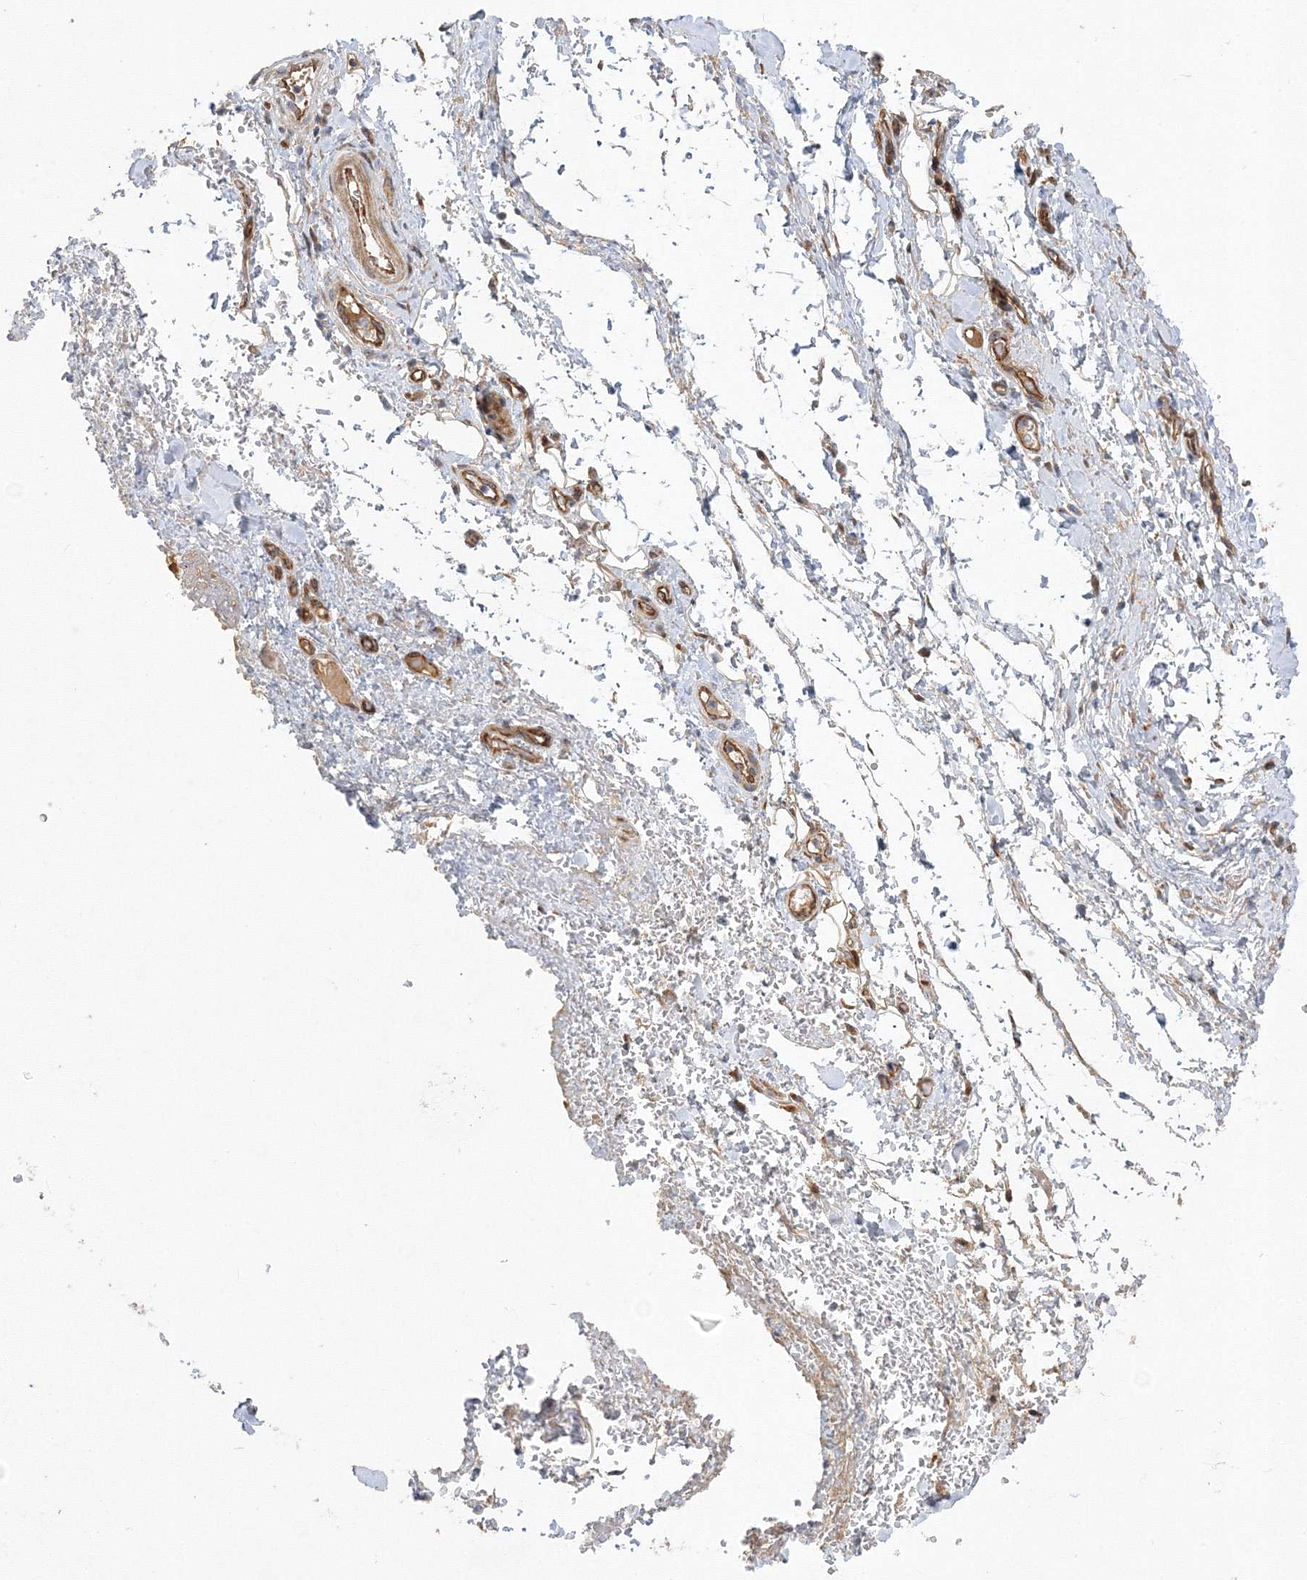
{"staining": {"intensity": "moderate", "quantity": ">75%", "location": "cytoplasmic/membranous"}, "tissue": "adipose tissue", "cell_type": "Adipocytes", "image_type": "normal", "snomed": [{"axis": "morphology", "description": "Normal tissue, NOS"}, {"axis": "morphology", "description": "Adenocarcinoma, NOS"}, {"axis": "topography", "description": "Stomach, upper"}, {"axis": "topography", "description": "Peripheral nerve tissue"}], "caption": "A high-resolution histopathology image shows IHC staining of benign adipose tissue, which demonstrates moderate cytoplasmic/membranous staining in approximately >75% of adipocytes. (DAB = brown stain, brightfield microscopy at high magnification).", "gene": "NPM3", "patient": {"sex": "male", "age": 62}}